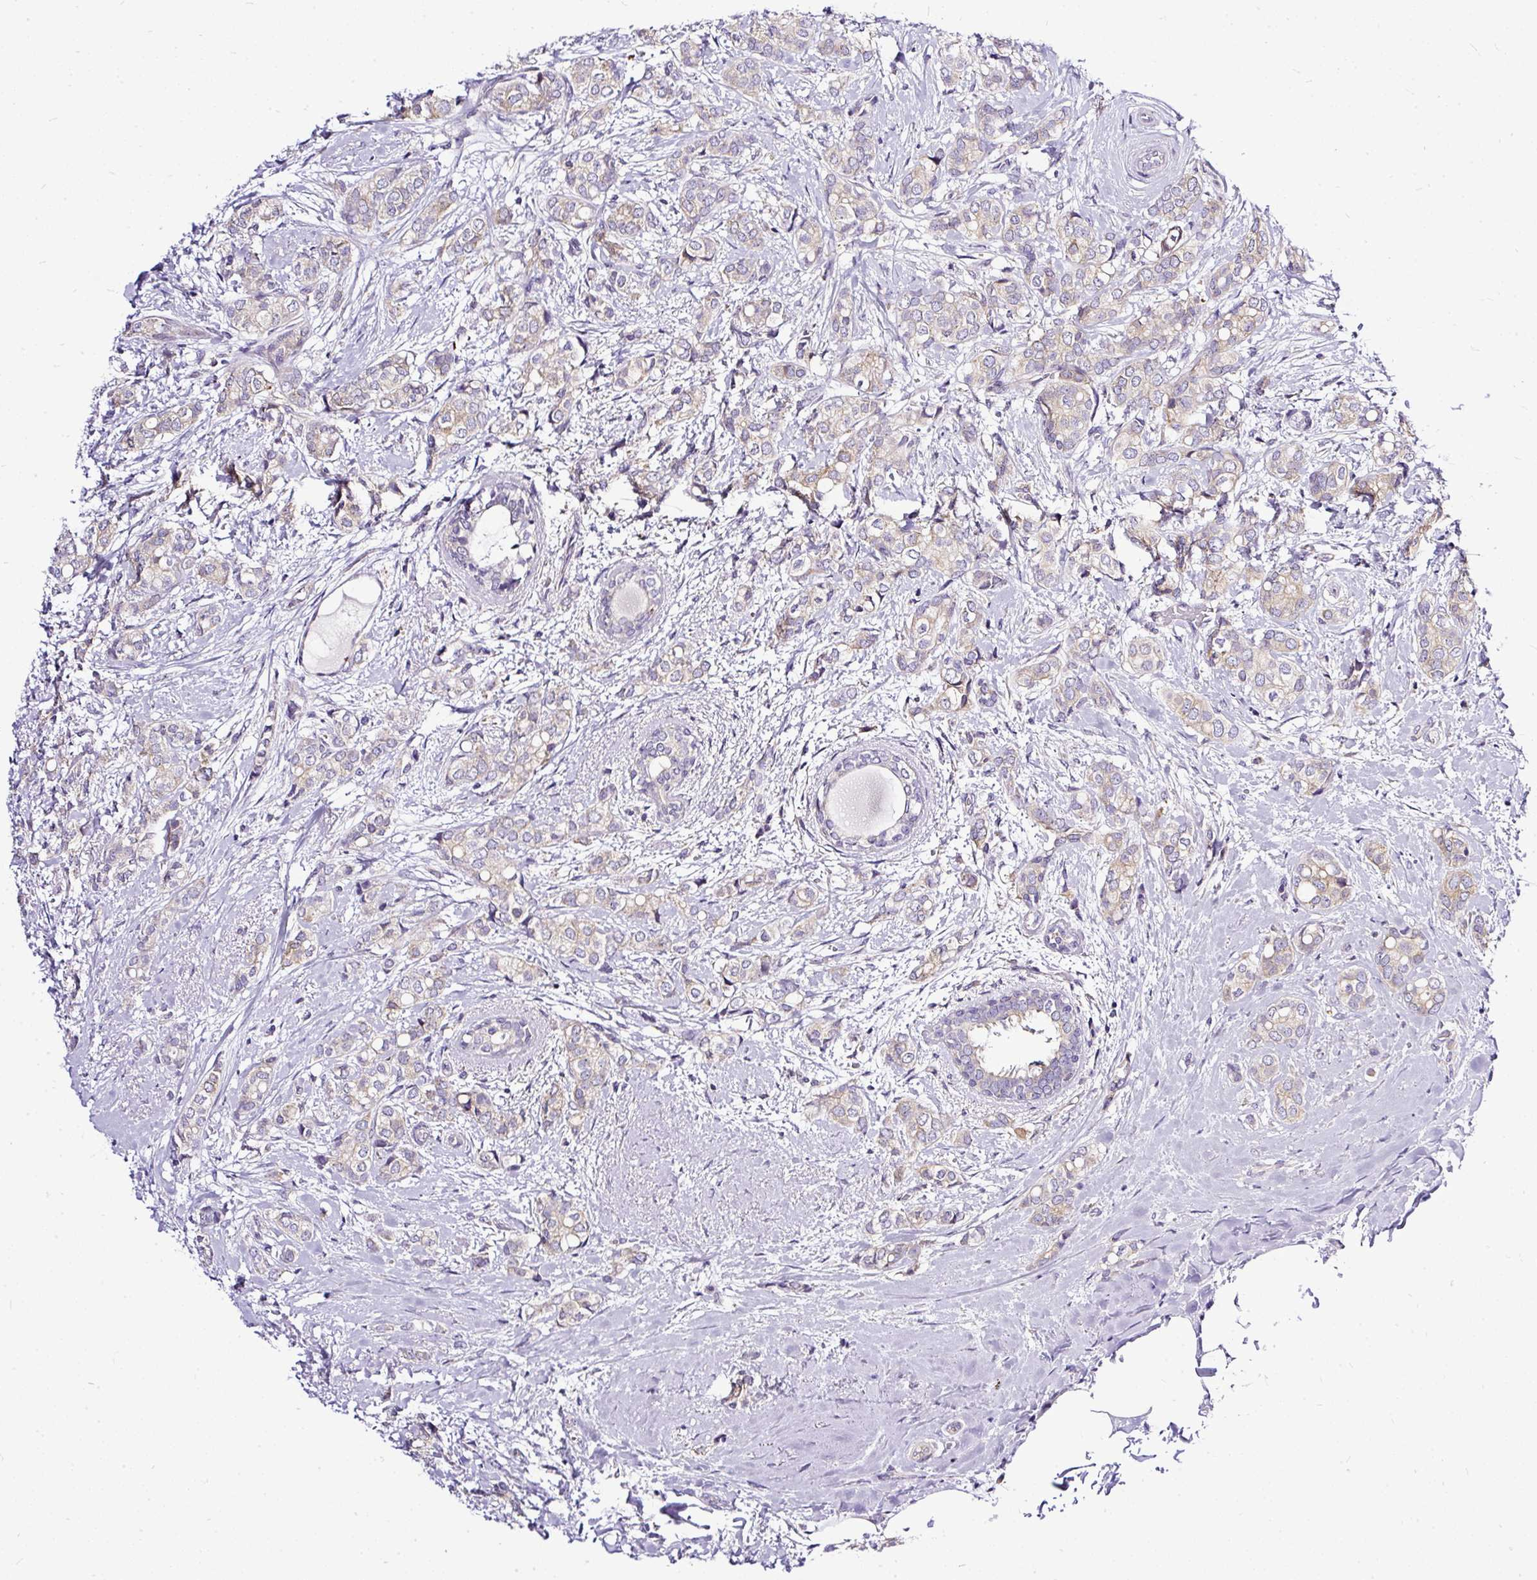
{"staining": {"intensity": "weak", "quantity": "25%-75%", "location": "cytoplasmic/membranous"}, "tissue": "breast cancer", "cell_type": "Tumor cells", "image_type": "cancer", "snomed": [{"axis": "morphology", "description": "Duct carcinoma"}, {"axis": "topography", "description": "Breast"}], "caption": "Weak cytoplasmic/membranous expression is appreciated in about 25%-75% of tumor cells in breast infiltrating ductal carcinoma.", "gene": "AMFR", "patient": {"sex": "female", "age": 73}}